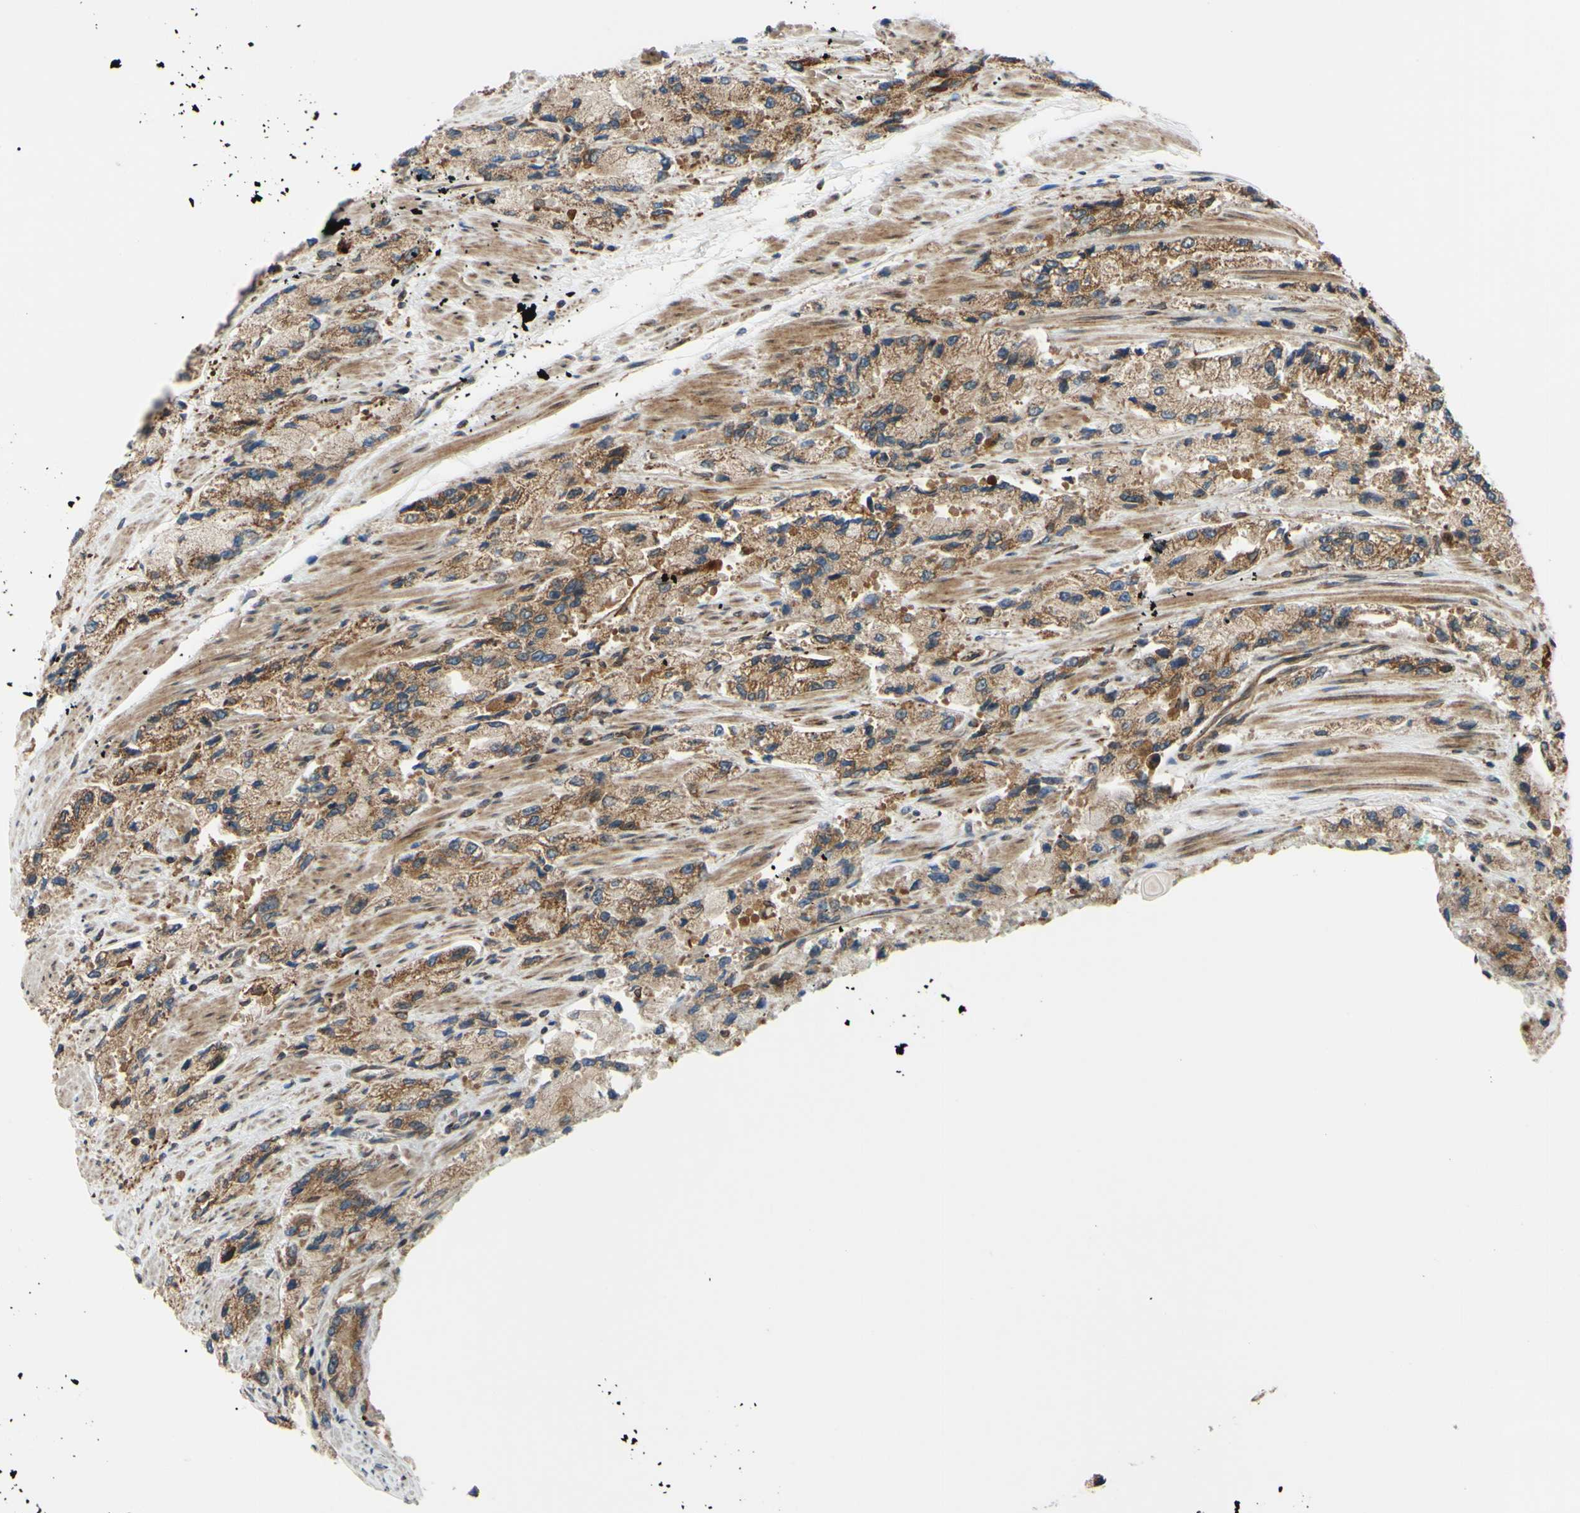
{"staining": {"intensity": "moderate", "quantity": ">75%", "location": "cytoplasmic/membranous"}, "tissue": "prostate cancer", "cell_type": "Tumor cells", "image_type": "cancer", "snomed": [{"axis": "morphology", "description": "Adenocarcinoma, High grade"}, {"axis": "topography", "description": "Prostate"}], "caption": "High-grade adenocarcinoma (prostate) was stained to show a protein in brown. There is medium levels of moderate cytoplasmic/membranous expression in approximately >75% of tumor cells. (Stains: DAB in brown, nuclei in blue, Microscopy: brightfield microscopy at high magnification).", "gene": "PRAF2", "patient": {"sex": "male", "age": 58}}